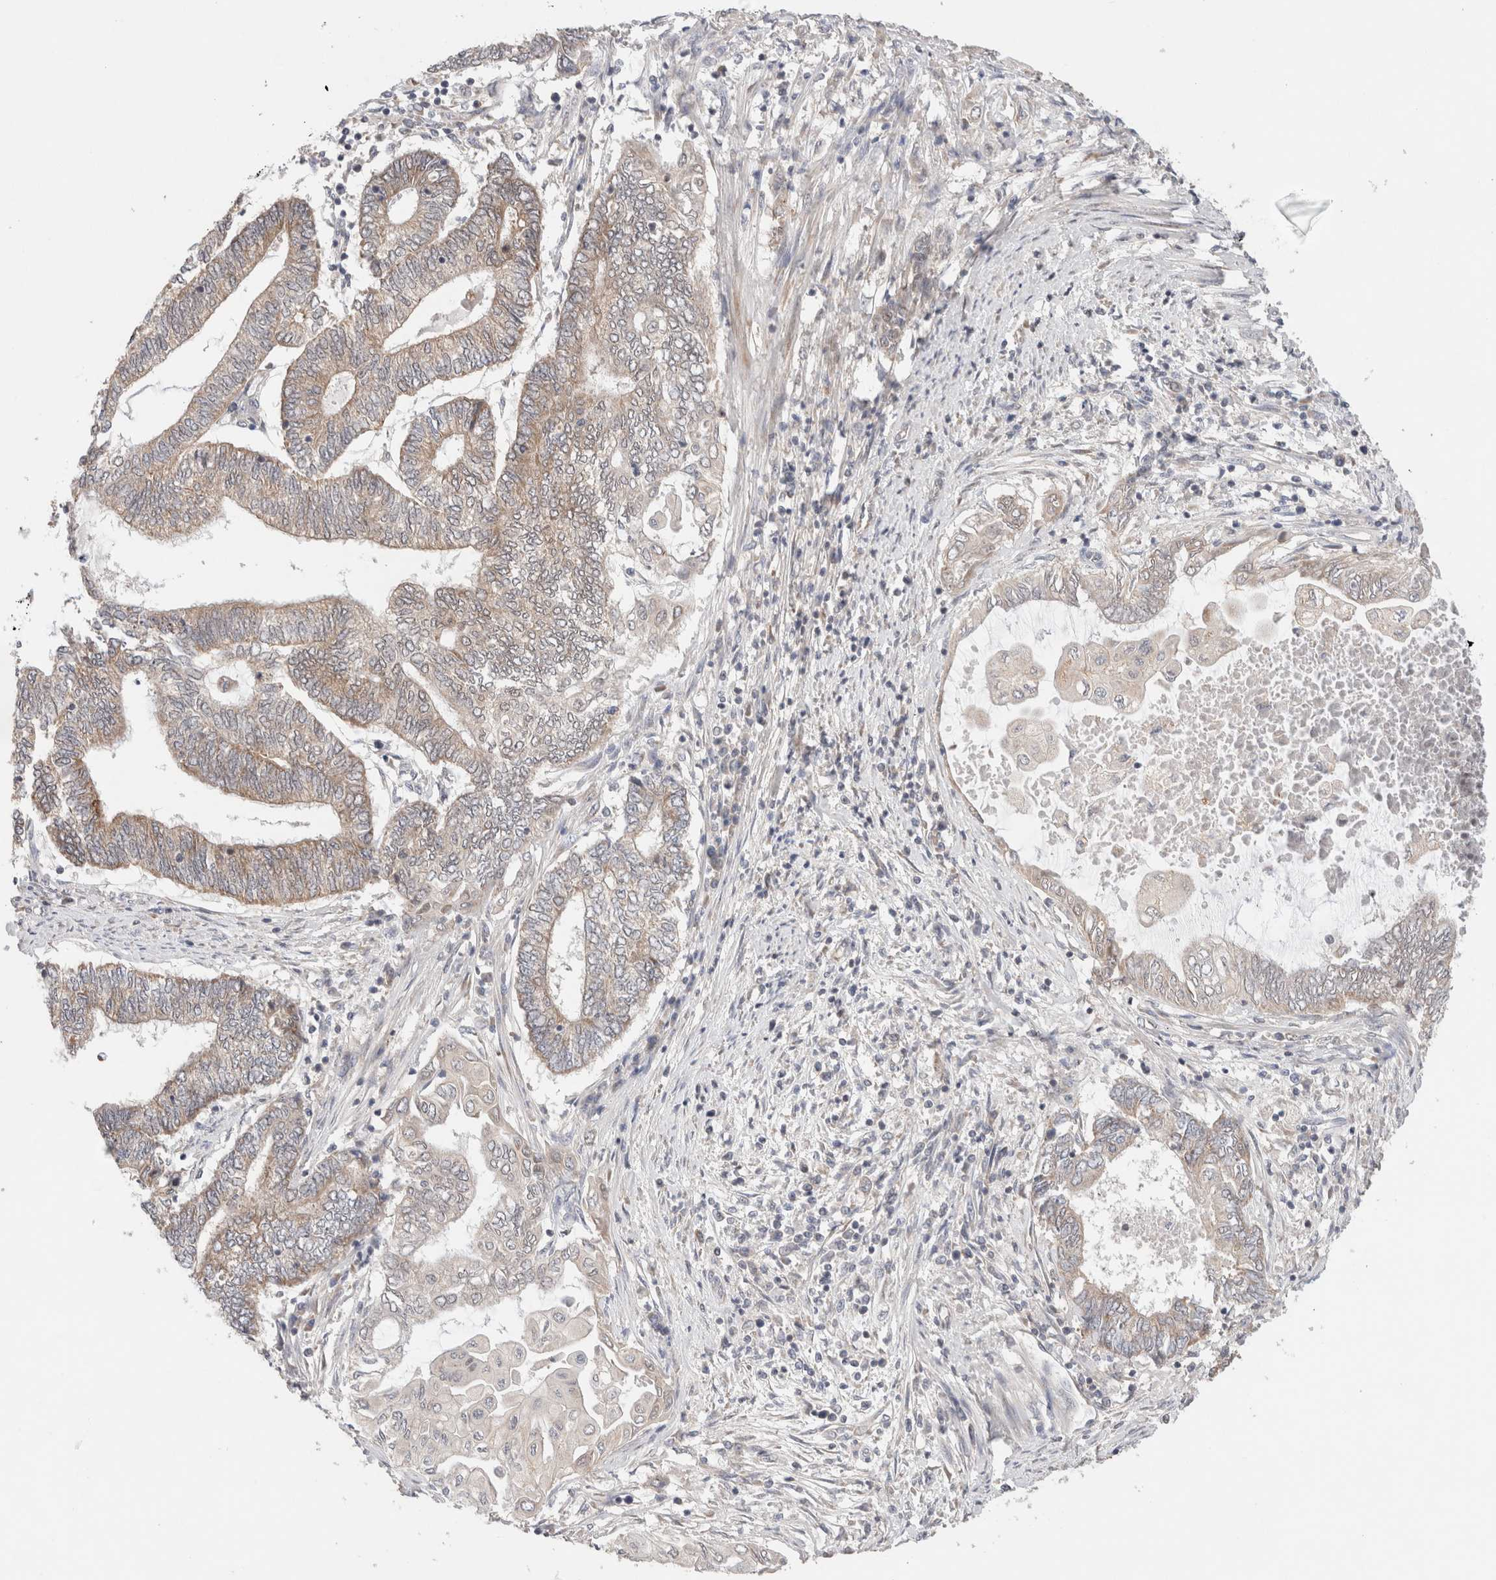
{"staining": {"intensity": "moderate", "quantity": ">75%", "location": "cytoplasmic/membranous"}, "tissue": "endometrial cancer", "cell_type": "Tumor cells", "image_type": "cancer", "snomed": [{"axis": "morphology", "description": "Adenocarcinoma, NOS"}, {"axis": "topography", "description": "Uterus"}, {"axis": "topography", "description": "Endometrium"}], "caption": "IHC photomicrograph of neoplastic tissue: human endometrial adenocarcinoma stained using immunohistochemistry (IHC) reveals medium levels of moderate protein expression localized specifically in the cytoplasmic/membranous of tumor cells, appearing as a cytoplasmic/membranous brown color.", "gene": "ERI3", "patient": {"sex": "female", "age": 70}}